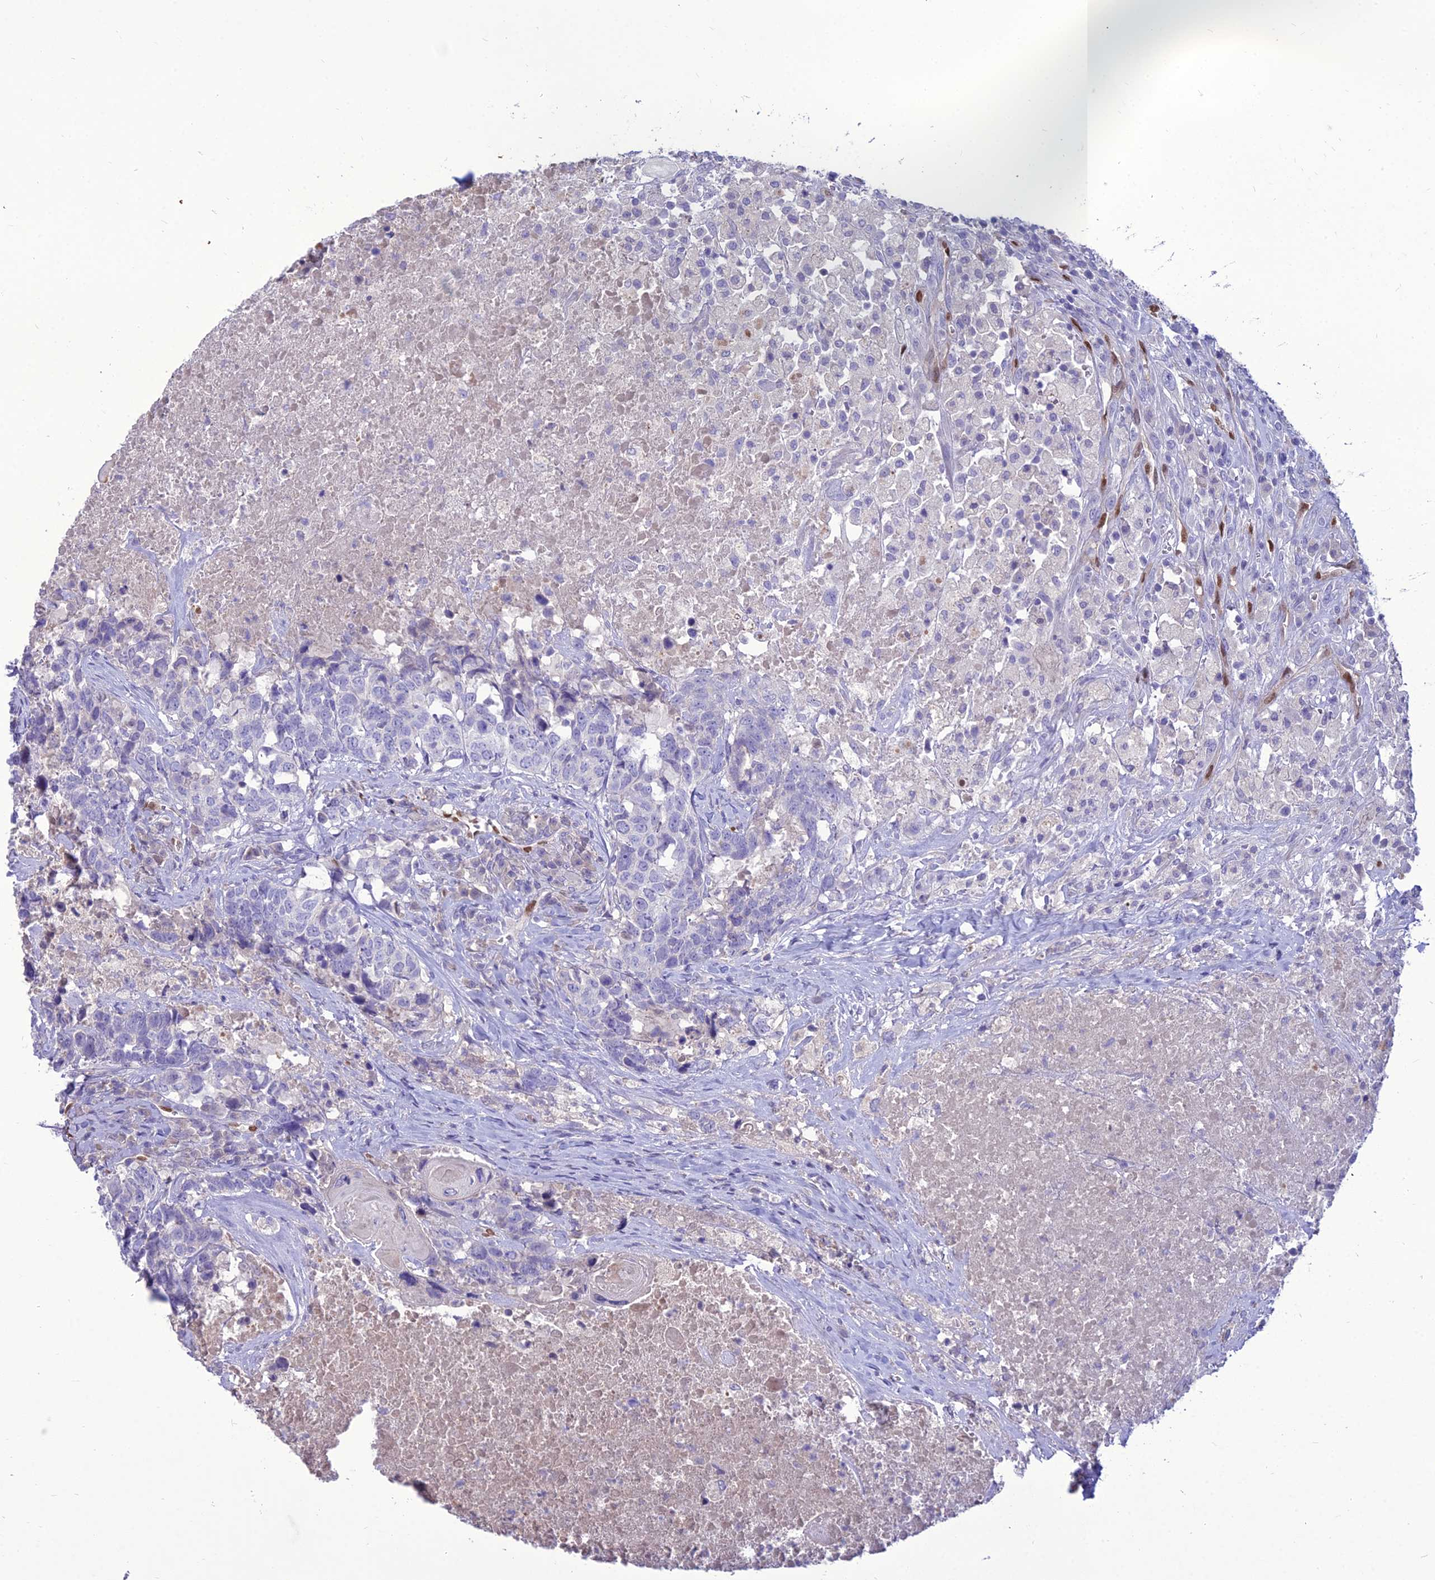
{"staining": {"intensity": "negative", "quantity": "none", "location": "none"}, "tissue": "head and neck cancer", "cell_type": "Tumor cells", "image_type": "cancer", "snomed": [{"axis": "morphology", "description": "Squamous cell carcinoma, NOS"}, {"axis": "topography", "description": "Head-Neck"}], "caption": "Head and neck cancer stained for a protein using immunohistochemistry displays no positivity tumor cells.", "gene": "NOVA2", "patient": {"sex": "male", "age": 66}}